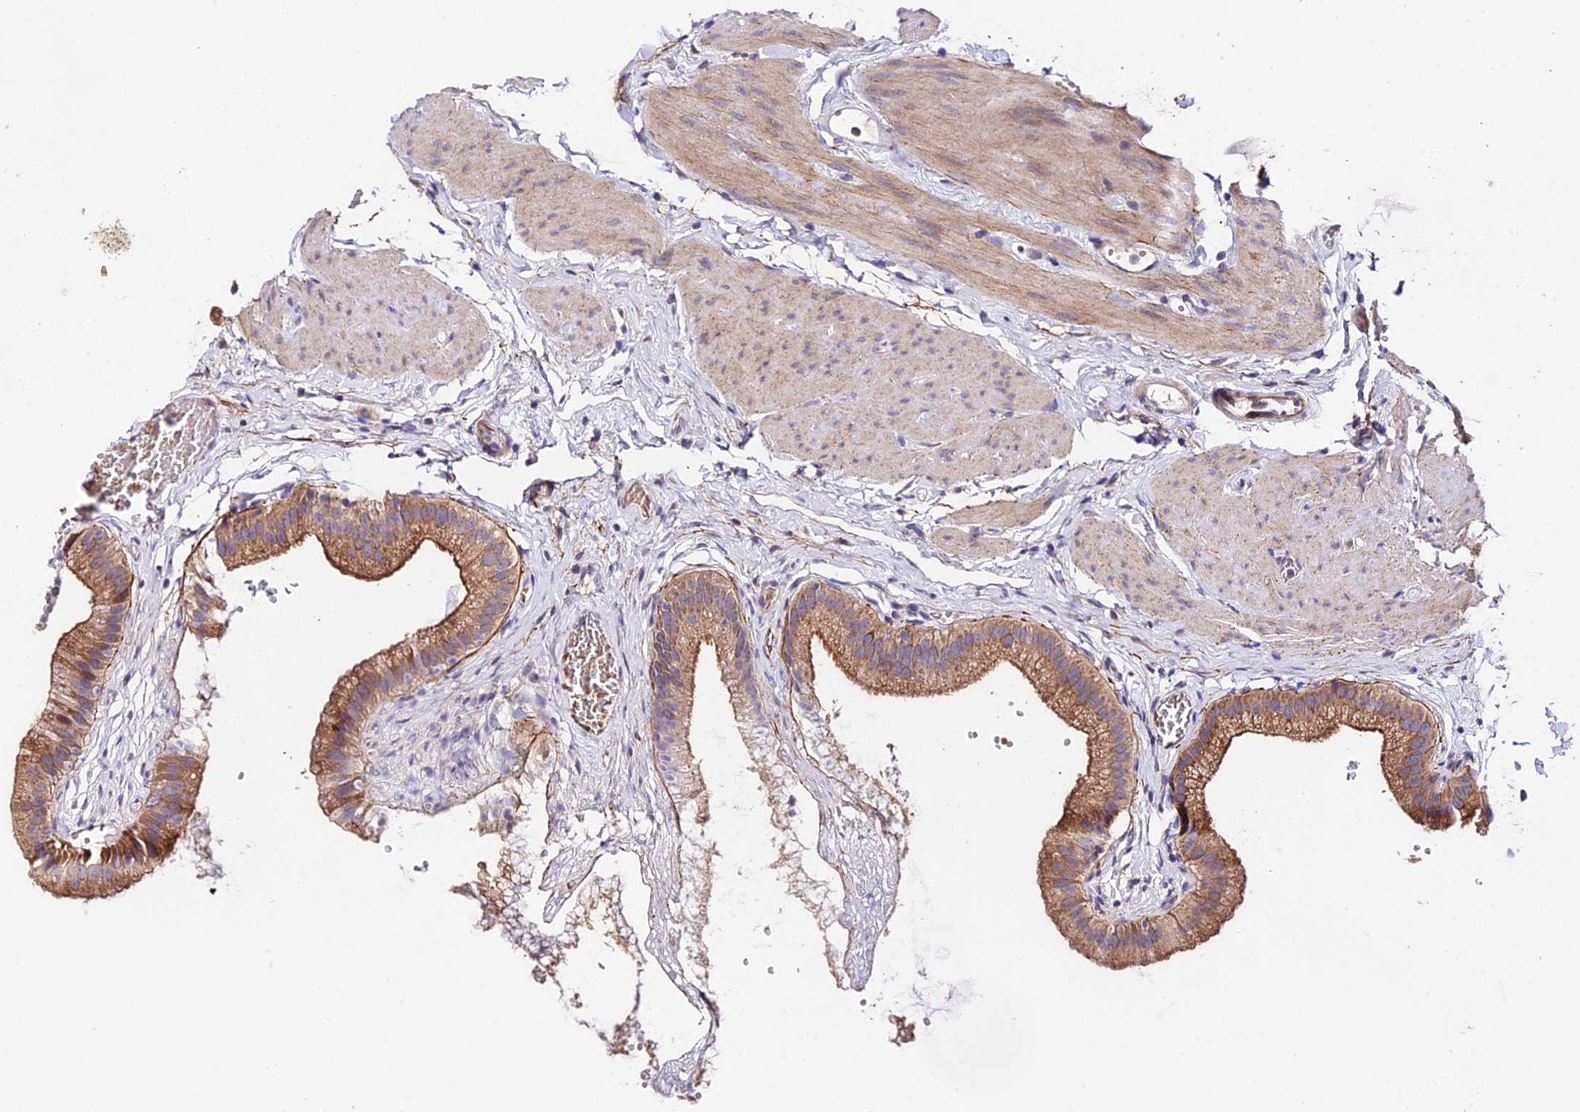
{"staining": {"intensity": "moderate", "quantity": ">75%", "location": "cytoplasmic/membranous,nuclear"}, "tissue": "gallbladder", "cell_type": "Glandular cells", "image_type": "normal", "snomed": [{"axis": "morphology", "description": "Normal tissue, NOS"}, {"axis": "topography", "description": "Gallbladder"}], "caption": "A histopathology image showing moderate cytoplasmic/membranous,nuclear staining in about >75% of glandular cells in unremarkable gallbladder, as visualized by brown immunohistochemical staining.", "gene": "TRMT1", "patient": {"sex": "female", "age": 54}}